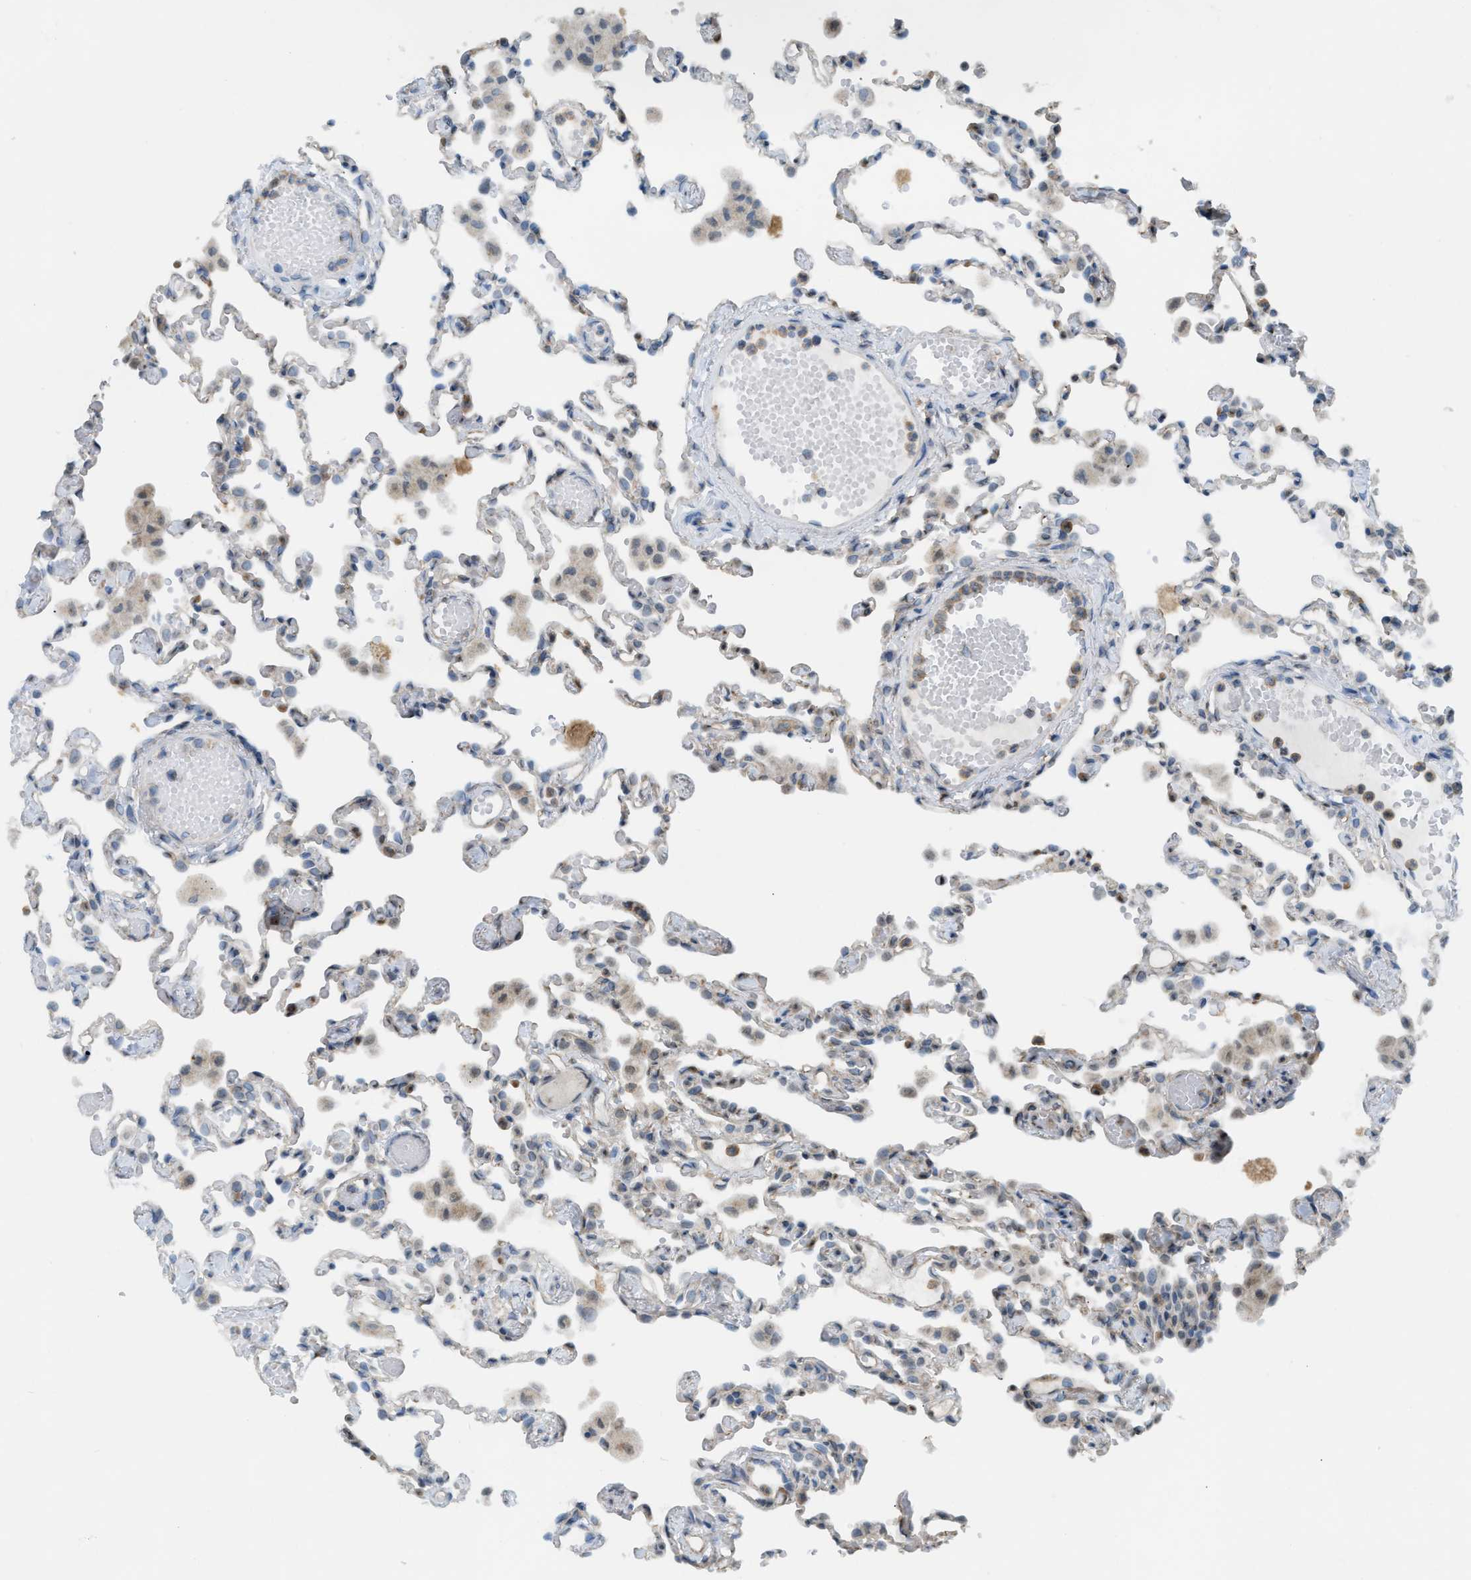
{"staining": {"intensity": "moderate", "quantity": "<25%", "location": "nuclear"}, "tissue": "lung", "cell_type": "Alveolar cells", "image_type": "normal", "snomed": [{"axis": "morphology", "description": "Normal tissue, NOS"}, {"axis": "topography", "description": "Bronchus"}, {"axis": "topography", "description": "Lung"}], "caption": "Moderate nuclear positivity for a protein is identified in approximately <25% of alveolar cells of normal lung using immunohistochemistry.", "gene": "E2F1", "patient": {"sex": "female", "age": 49}}